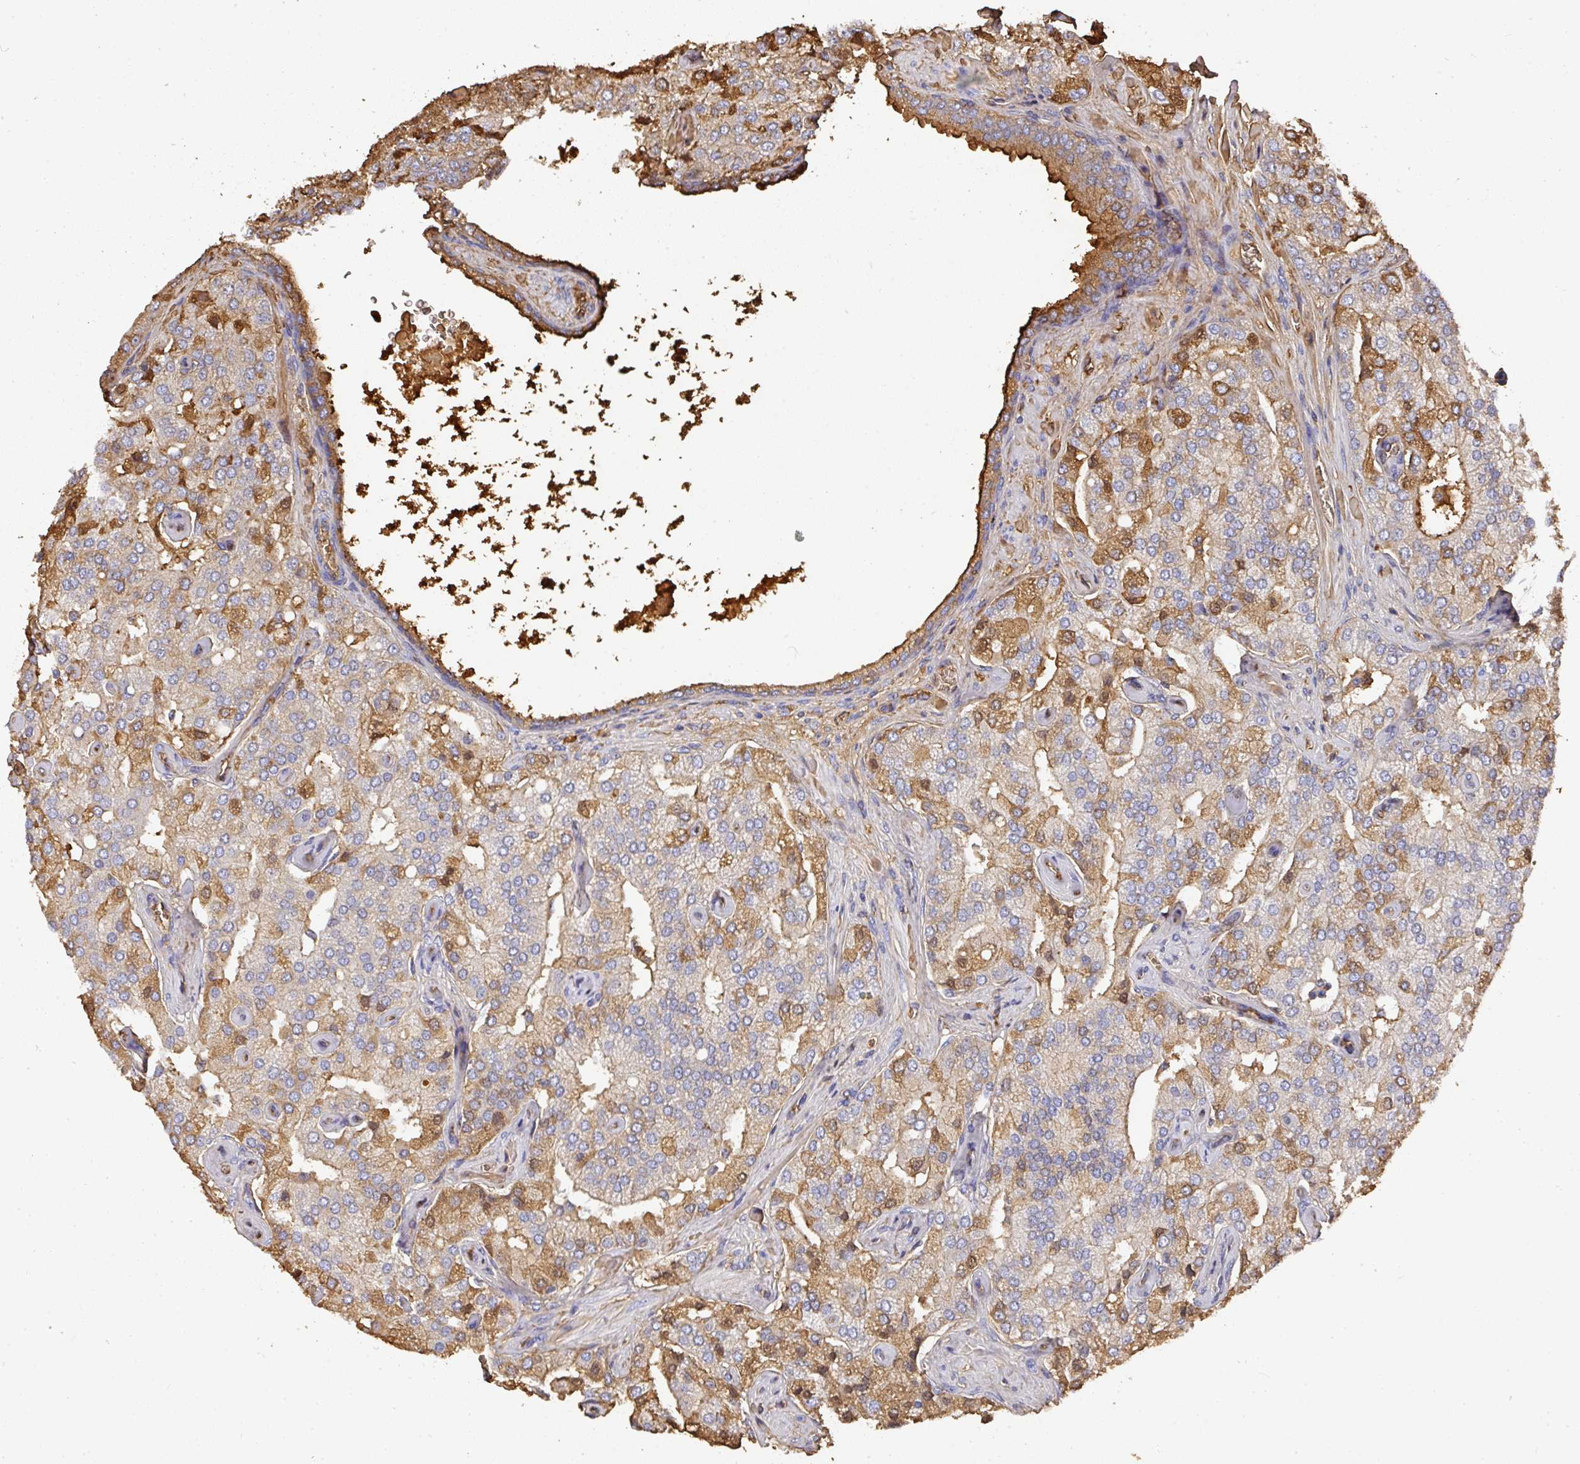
{"staining": {"intensity": "moderate", "quantity": "<25%", "location": "cytoplasmic/membranous"}, "tissue": "prostate cancer", "cell_type": "Tumor cells", "image_type": "cancer", "snomed": [{"axis": "morphology", "description": "Adenocarcinoma, High grade"}, {"axis": "topography", "description": "Prostate"}], "caption": "The image demonstrates immunohistochemical staining of prostate cancer. There is moderate cytoplasmic/membranous expression is seen in about <25% of tumor cells. (brown staining indicates protein expression, while blue staining denotes nuclei).", "gene": "ALB", "patient": {"sex": "male", "age": 68}}